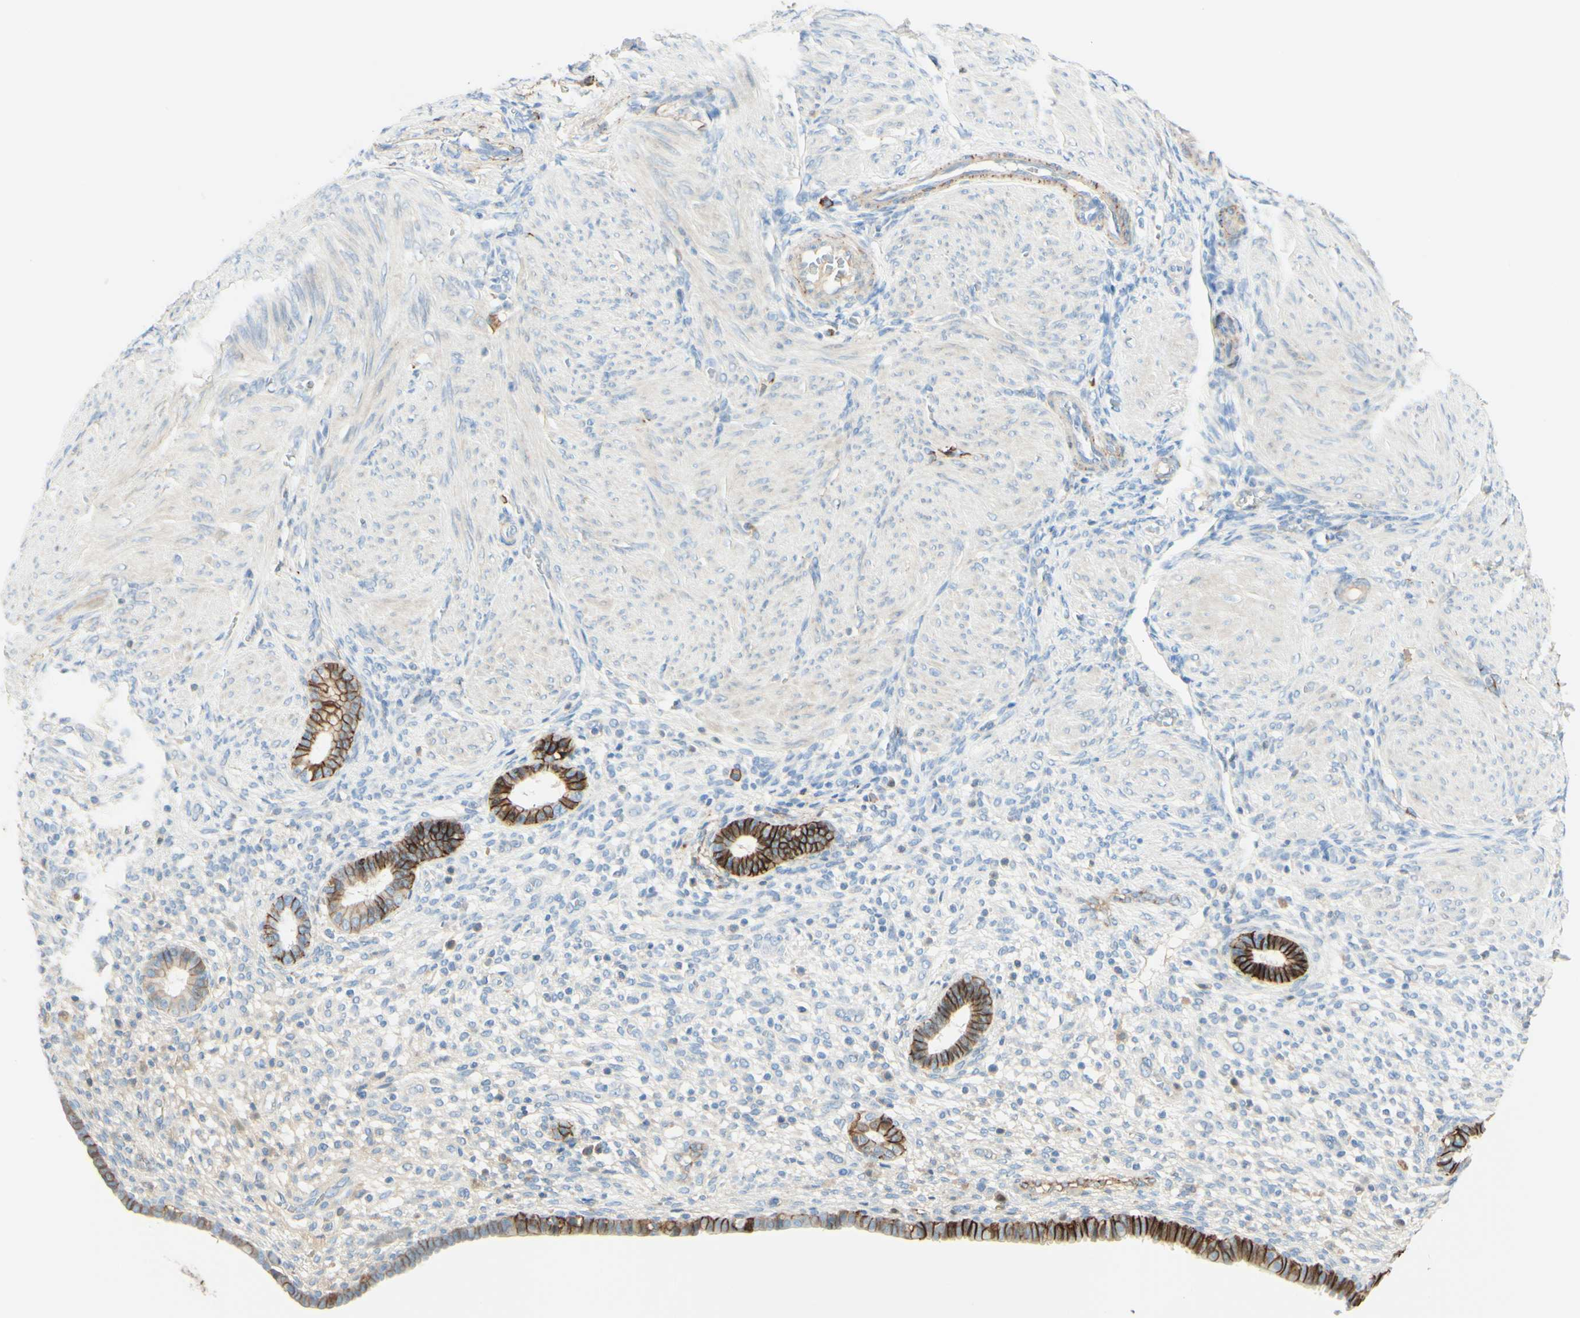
{"staining": {"intensity": "weak", "quantity": "<25%", "location": "cytoplasmic/membranous"}, "tissue": "endometrium", "cell_type": "Cells in endometrial stroma", "image_type": "normal", "snomed": [{"axis": "morphology", "description": "Normal tissue, NOS"}, {"axis": "topography", "description": "Endometrium"}], "caption": "Endometrium stained for a protein using immunohistochemistry displays no expression cells in endometrial stroma.", "gene": "ALCAM", "patient": {"sex": "female", "age": 72}}